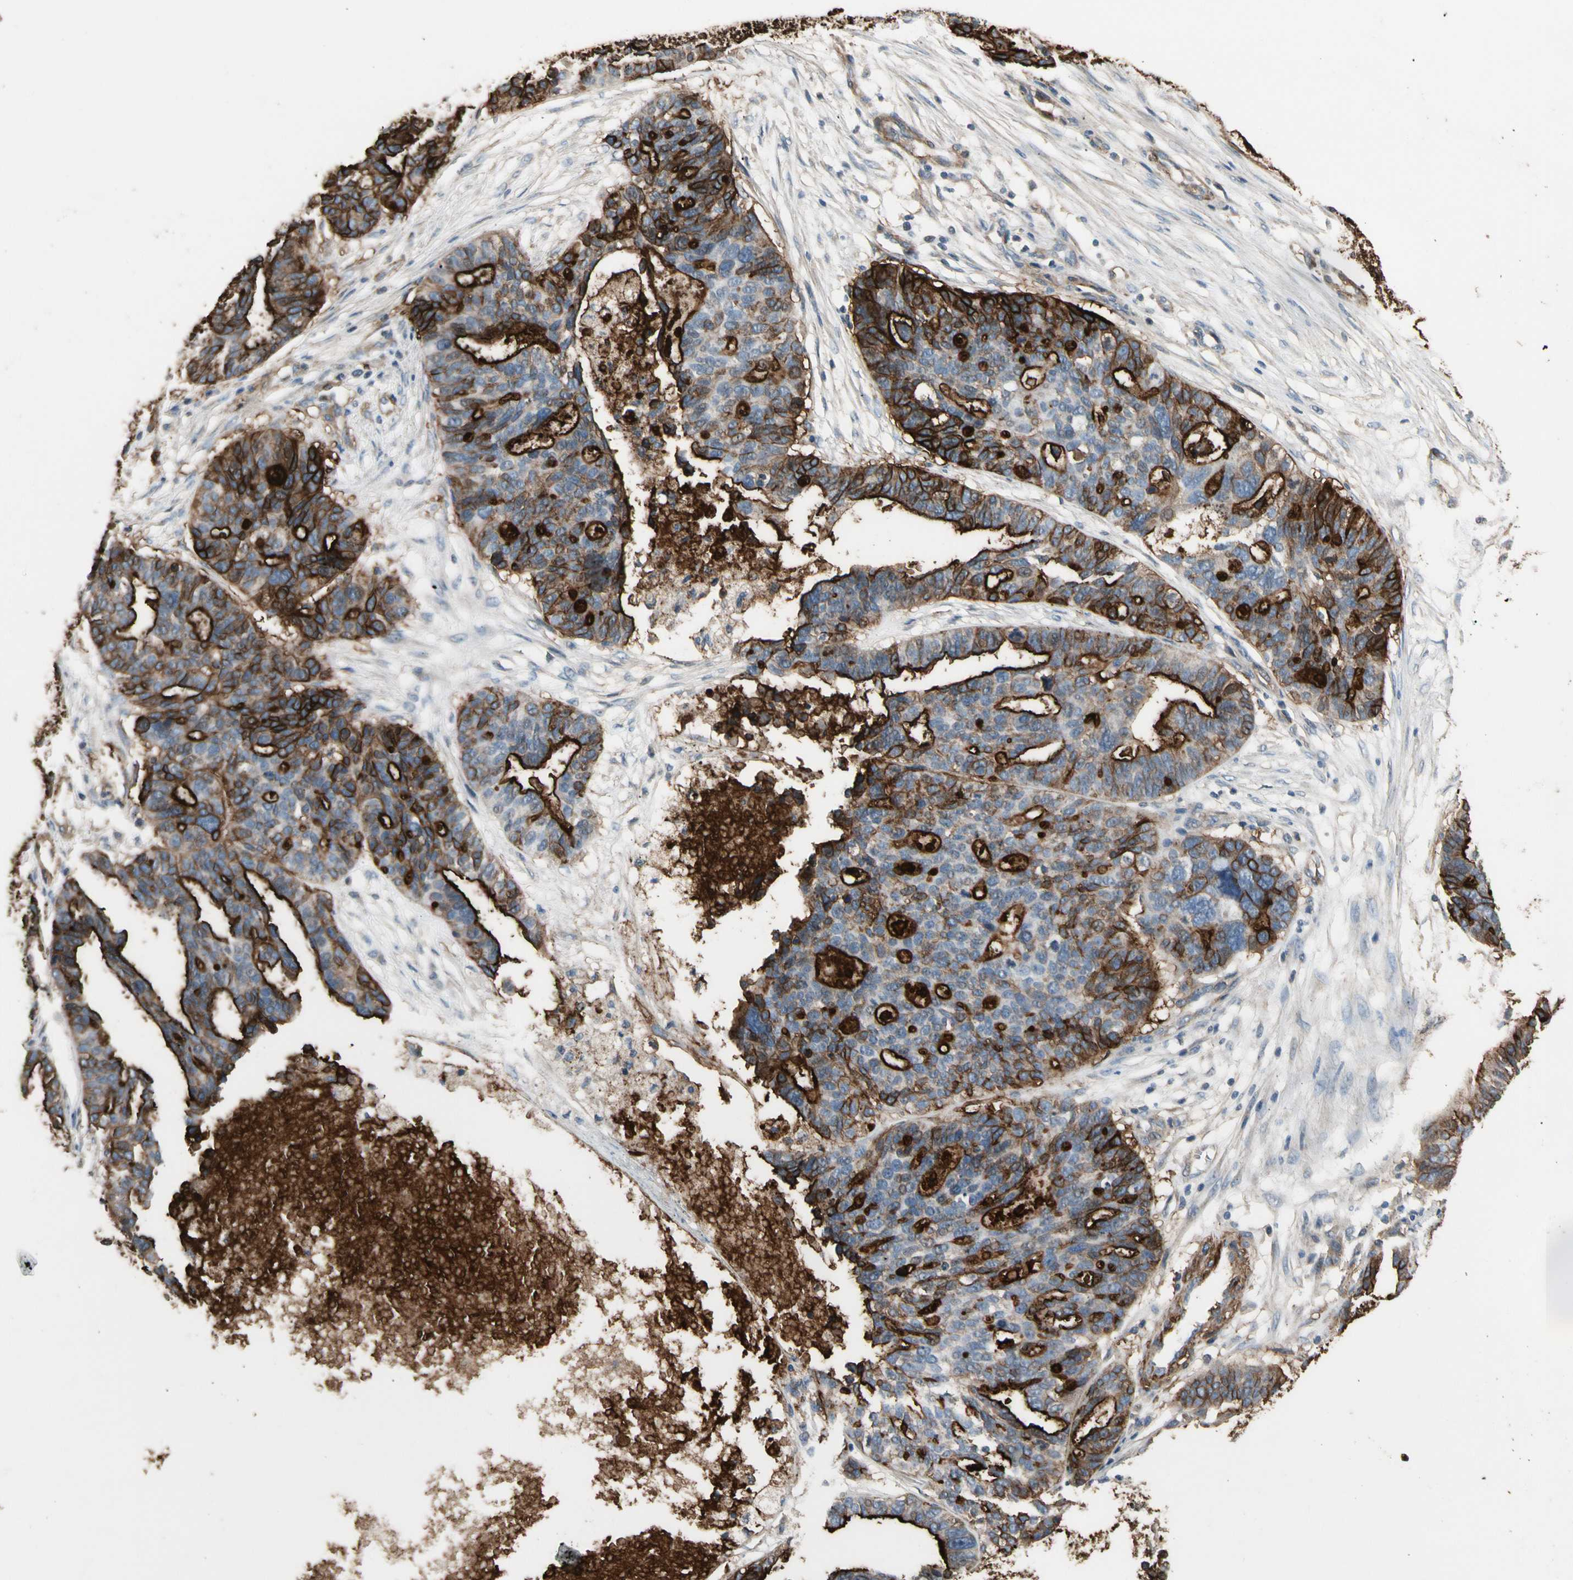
{"staining": {"intensity": "strong", "quantity": "25%-75%", "location": "cytoplasmic/membranous"}, "tissue": "ovarian cancer", "cell_type": "Tumor cells", "image_type": "cancer", "snomed": [{"axis": "morphology", "description": "Cystadenocarcinoma, serous, NOS"}, {"axis": "topography", "description": "Ovary"}], "caption": "Serous cystadenocarcinoma (ovarian) stained with DAB immunohistochemistry (IHC) shows high levels of strong cytoplasmic/membranous staining in approximately 25%-75% of tumor cells.", "gene": "SUSD2", "patient": {"sex": "female", "age": 59}}